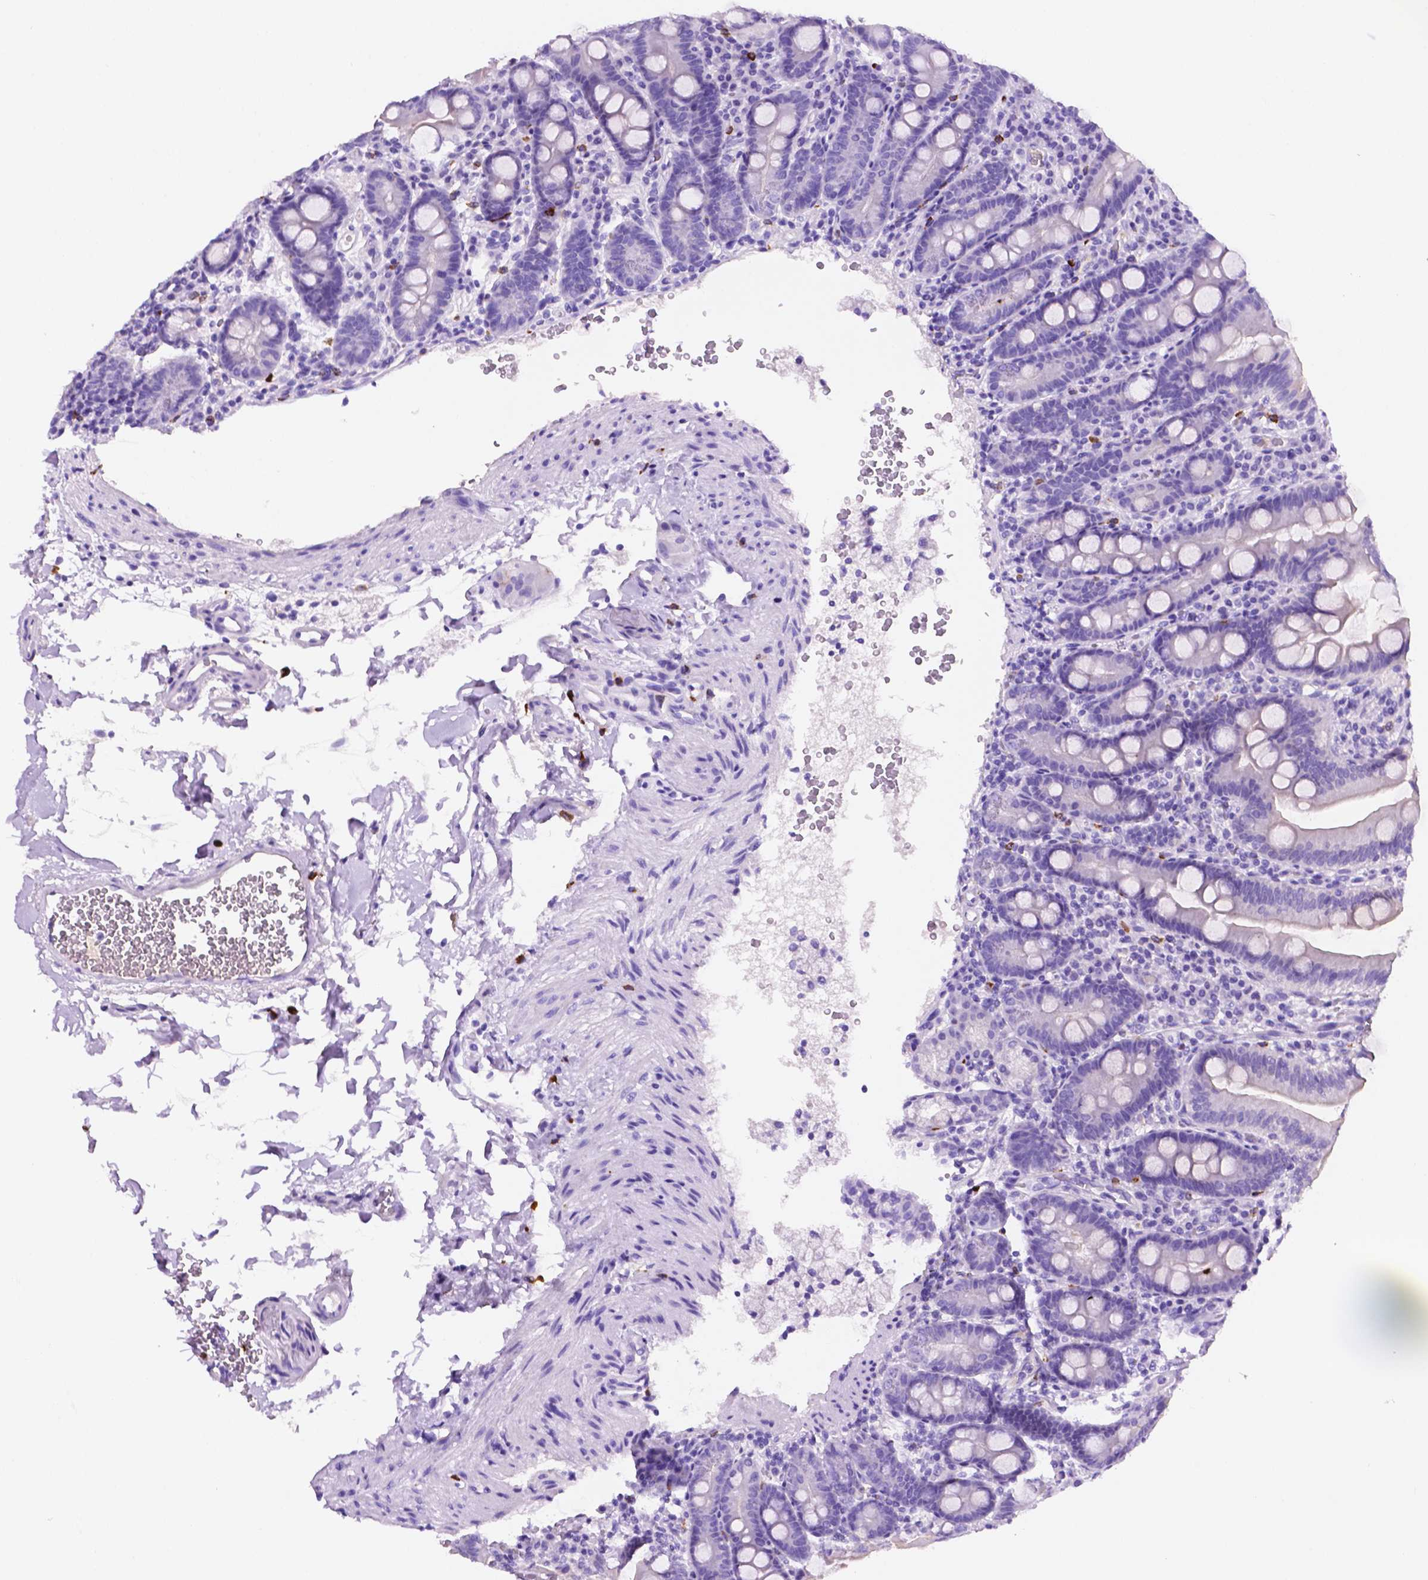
{"staining": {"intensity": "negative", "quantity": "none", "location": "none"}, "tissue": "duodenum", "cell_type": "Glandular cells", "image_type": "normal", "snomed": [{"axis": "morphology", "description": "Normal tissue, NOS"}, {"axis": "topography", "description": "Duodenum"}], "caption": "High magnification brightfield microscopy of unremarkable duodenum stained with DAB (3,3'-diaminobenzidine) (brown) and counterstained with hematoxylin (blue): glandular cells show no significant positivity. (Stains: DAB immunohistochemistry with hematoxylin counter stain, Microscopy: brightfield microscopy at high magnification).", "gene": "FOXB2", "patient": {"sex": "male", "age": 59}}